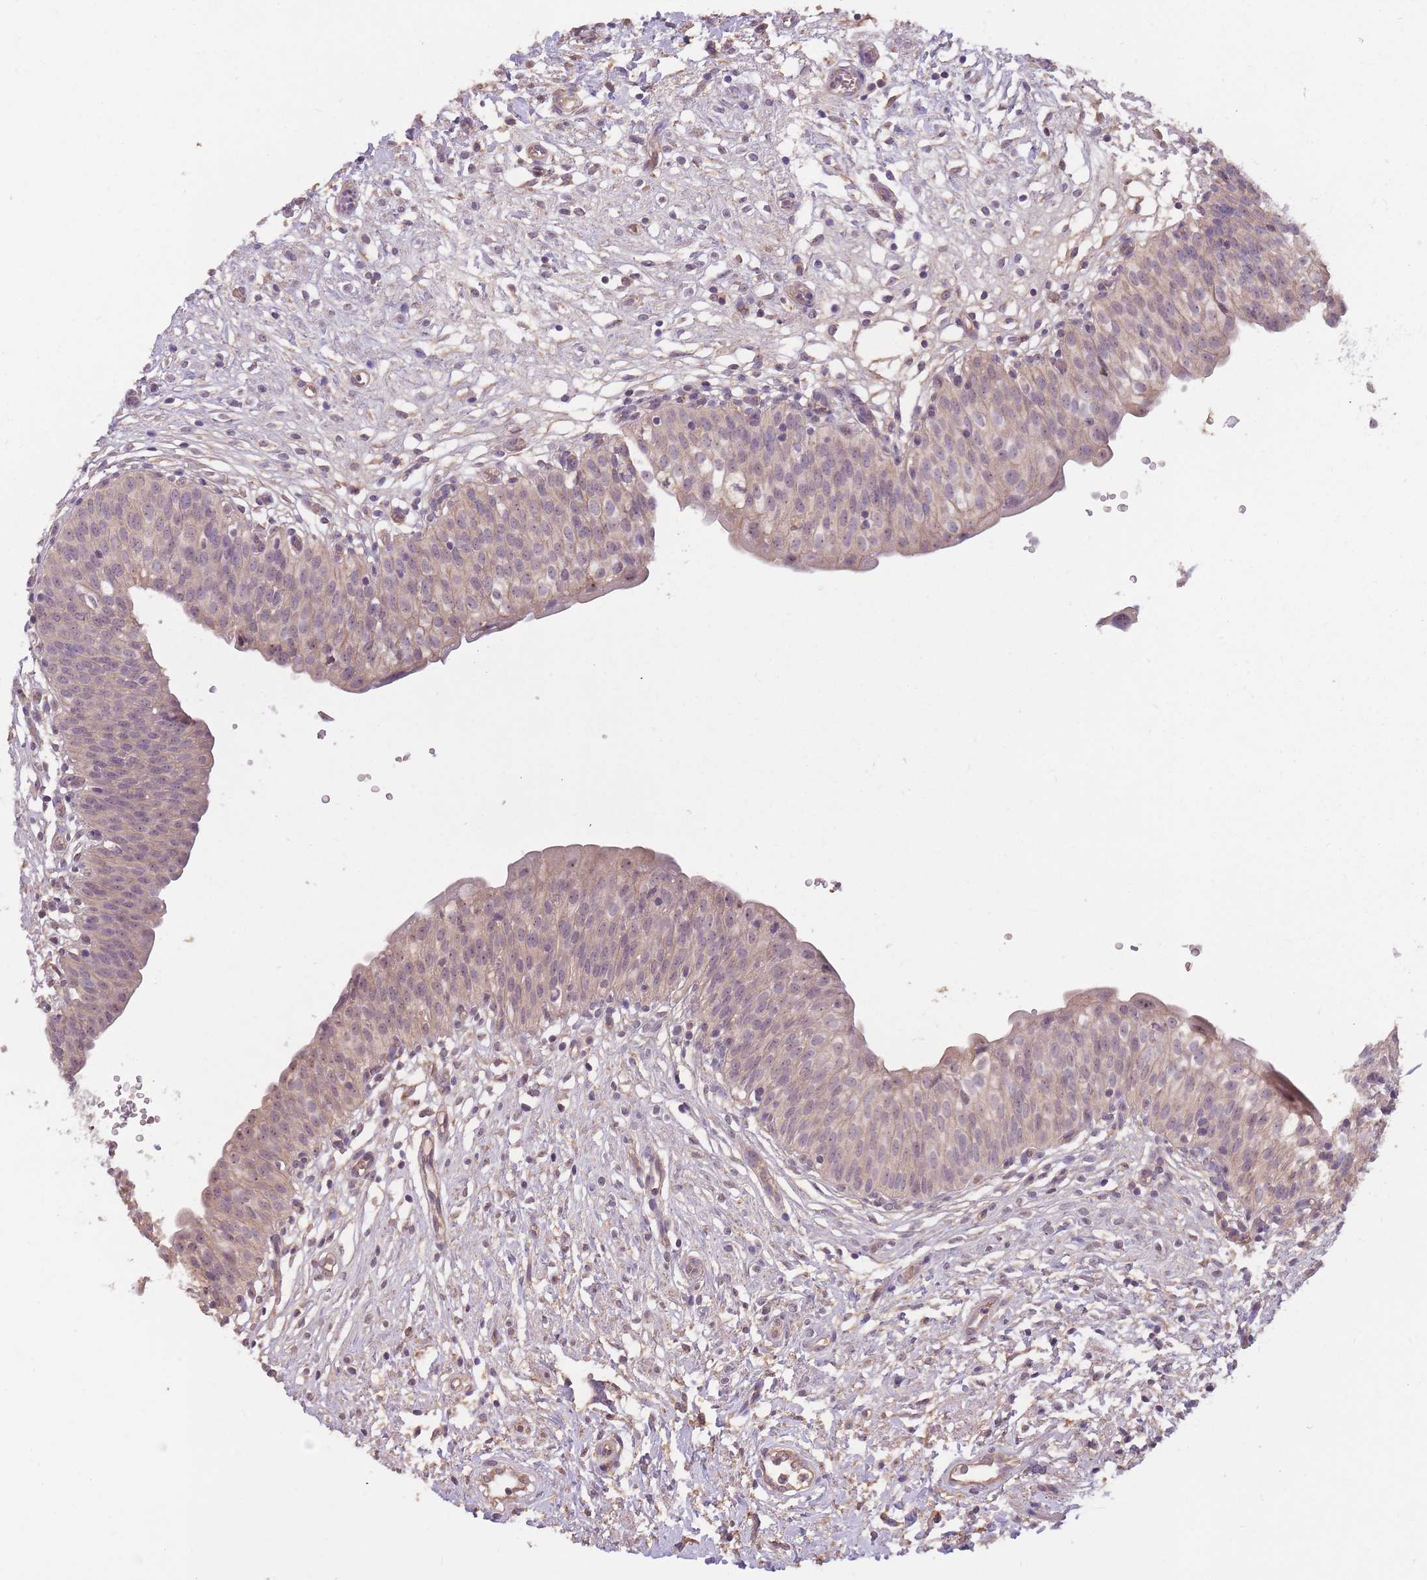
{"staining": {"intensity": "weak", "quantity": ">75%", "location": "cytoplasmic/membranous,nuclear"}, "tissue": "urinary bladder", "cell_type": "Urothelial cells", "image_type": "normal", "snomed": [{"axis": "morphology", "description": "Normal tissue, NOS"}, {"axis": "topography", "description": "Urinary bladder"}], "caption": "Immunohistochemical staining of benign urinary bladder shows low levels of weak cytoplasmic/membranous,nuclear expression in approximately >75% of urothelial cells.", "gene": "KIAA1755", "patient": {"sex": "male", "age": 55}}